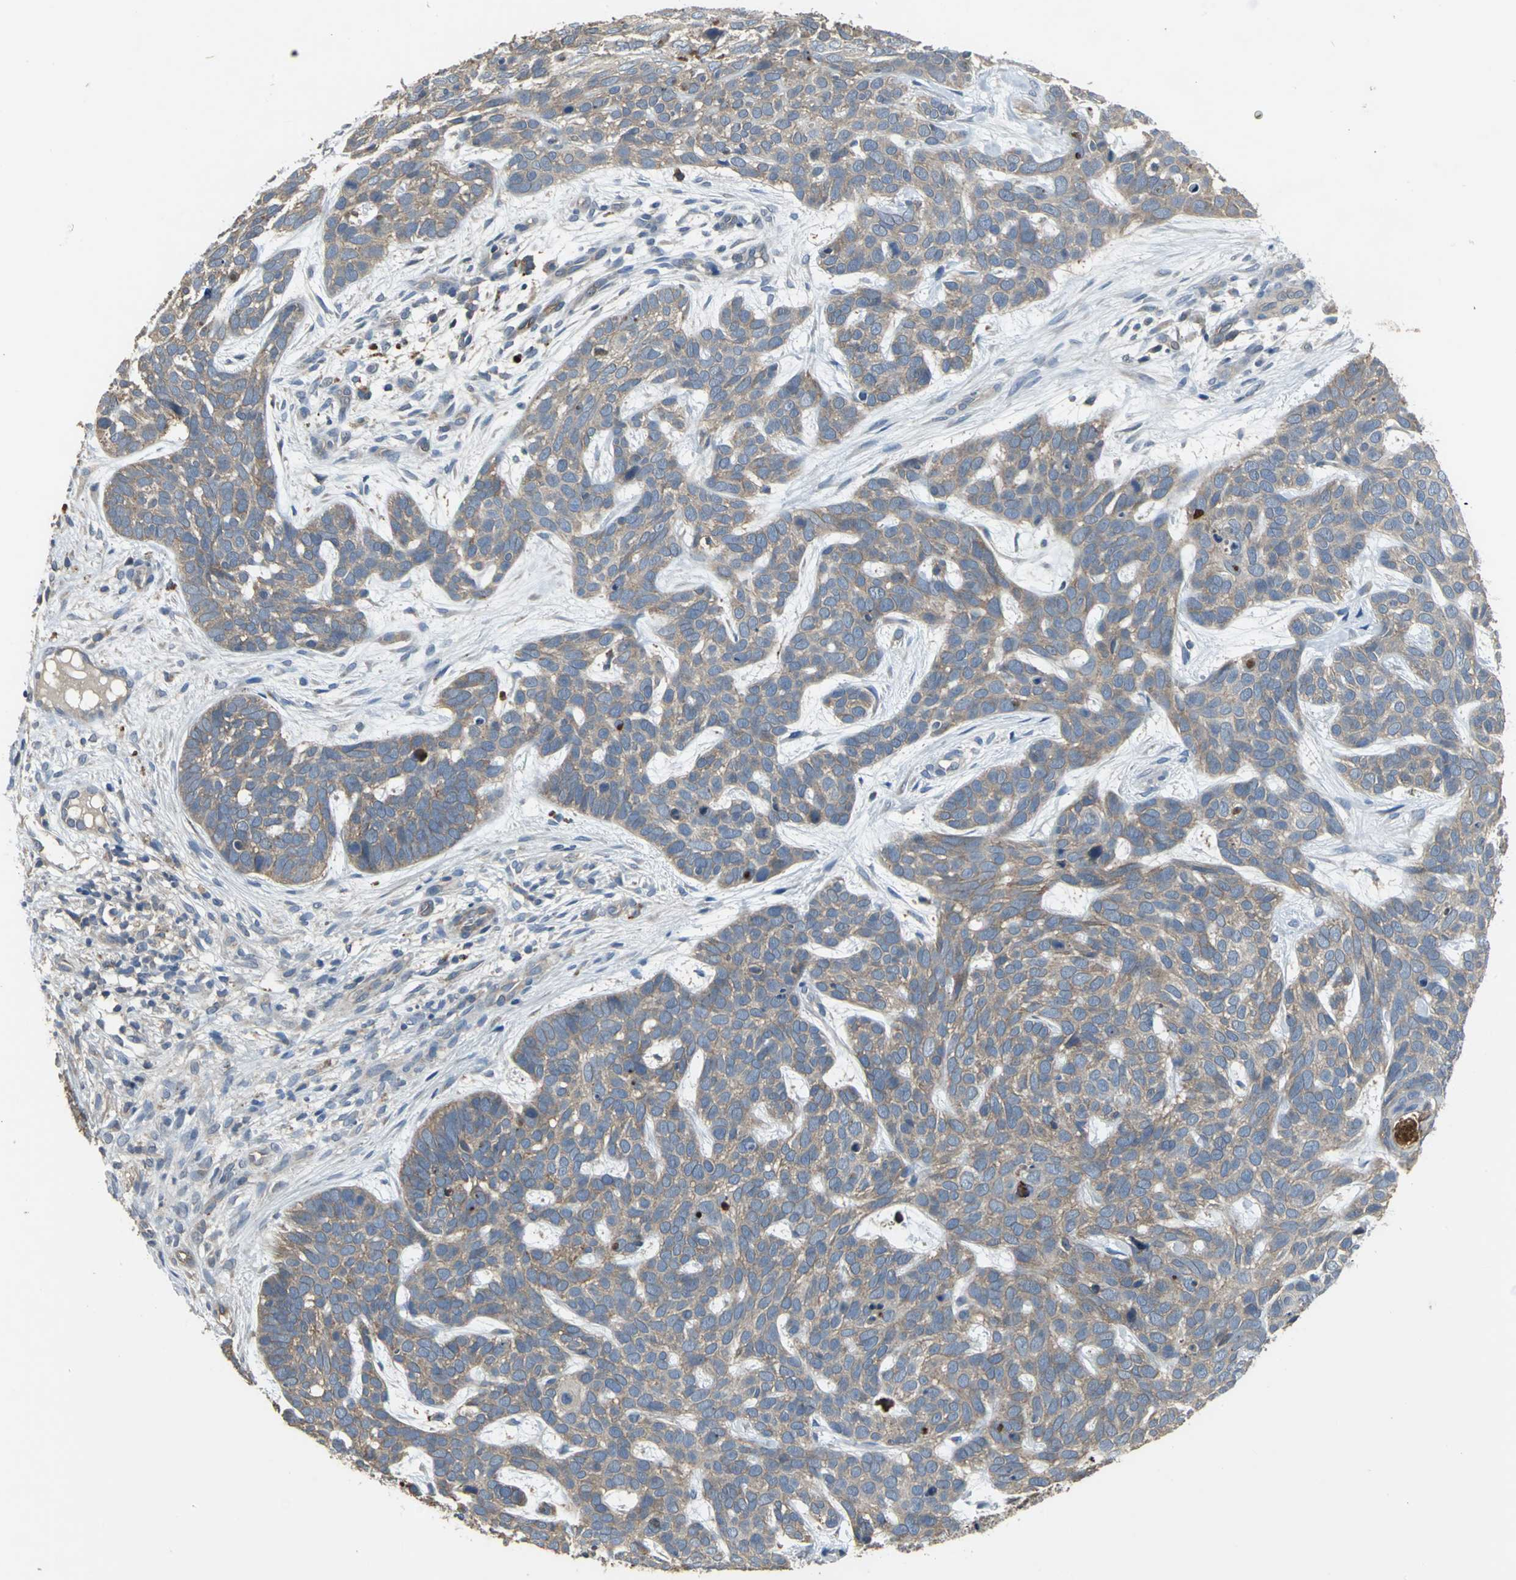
{"staining": {"intensity": "moderate", "quantity": ">75%", "location": "cytoplasmic/membranous"}, "tissue": "skin cancer", "cell_type": "Tumor cells", "image_type": "cancer", "snomed": [{"axis": "morphology", "description": "Basal cell carcinoma"}, {"axis": "topography", "description": "Skin"}], "caption": "Immunohistochemical staining of human basal cell carcinoma (skin) displays medium levels of moderate cytoplasmic/membranous expression in approximately >75% of tumor cells. (DAB IHC, brown staining for protein, blue staining for nuclei).", "gene": "MET", "patient": {"sex": "male", "age": 87}}